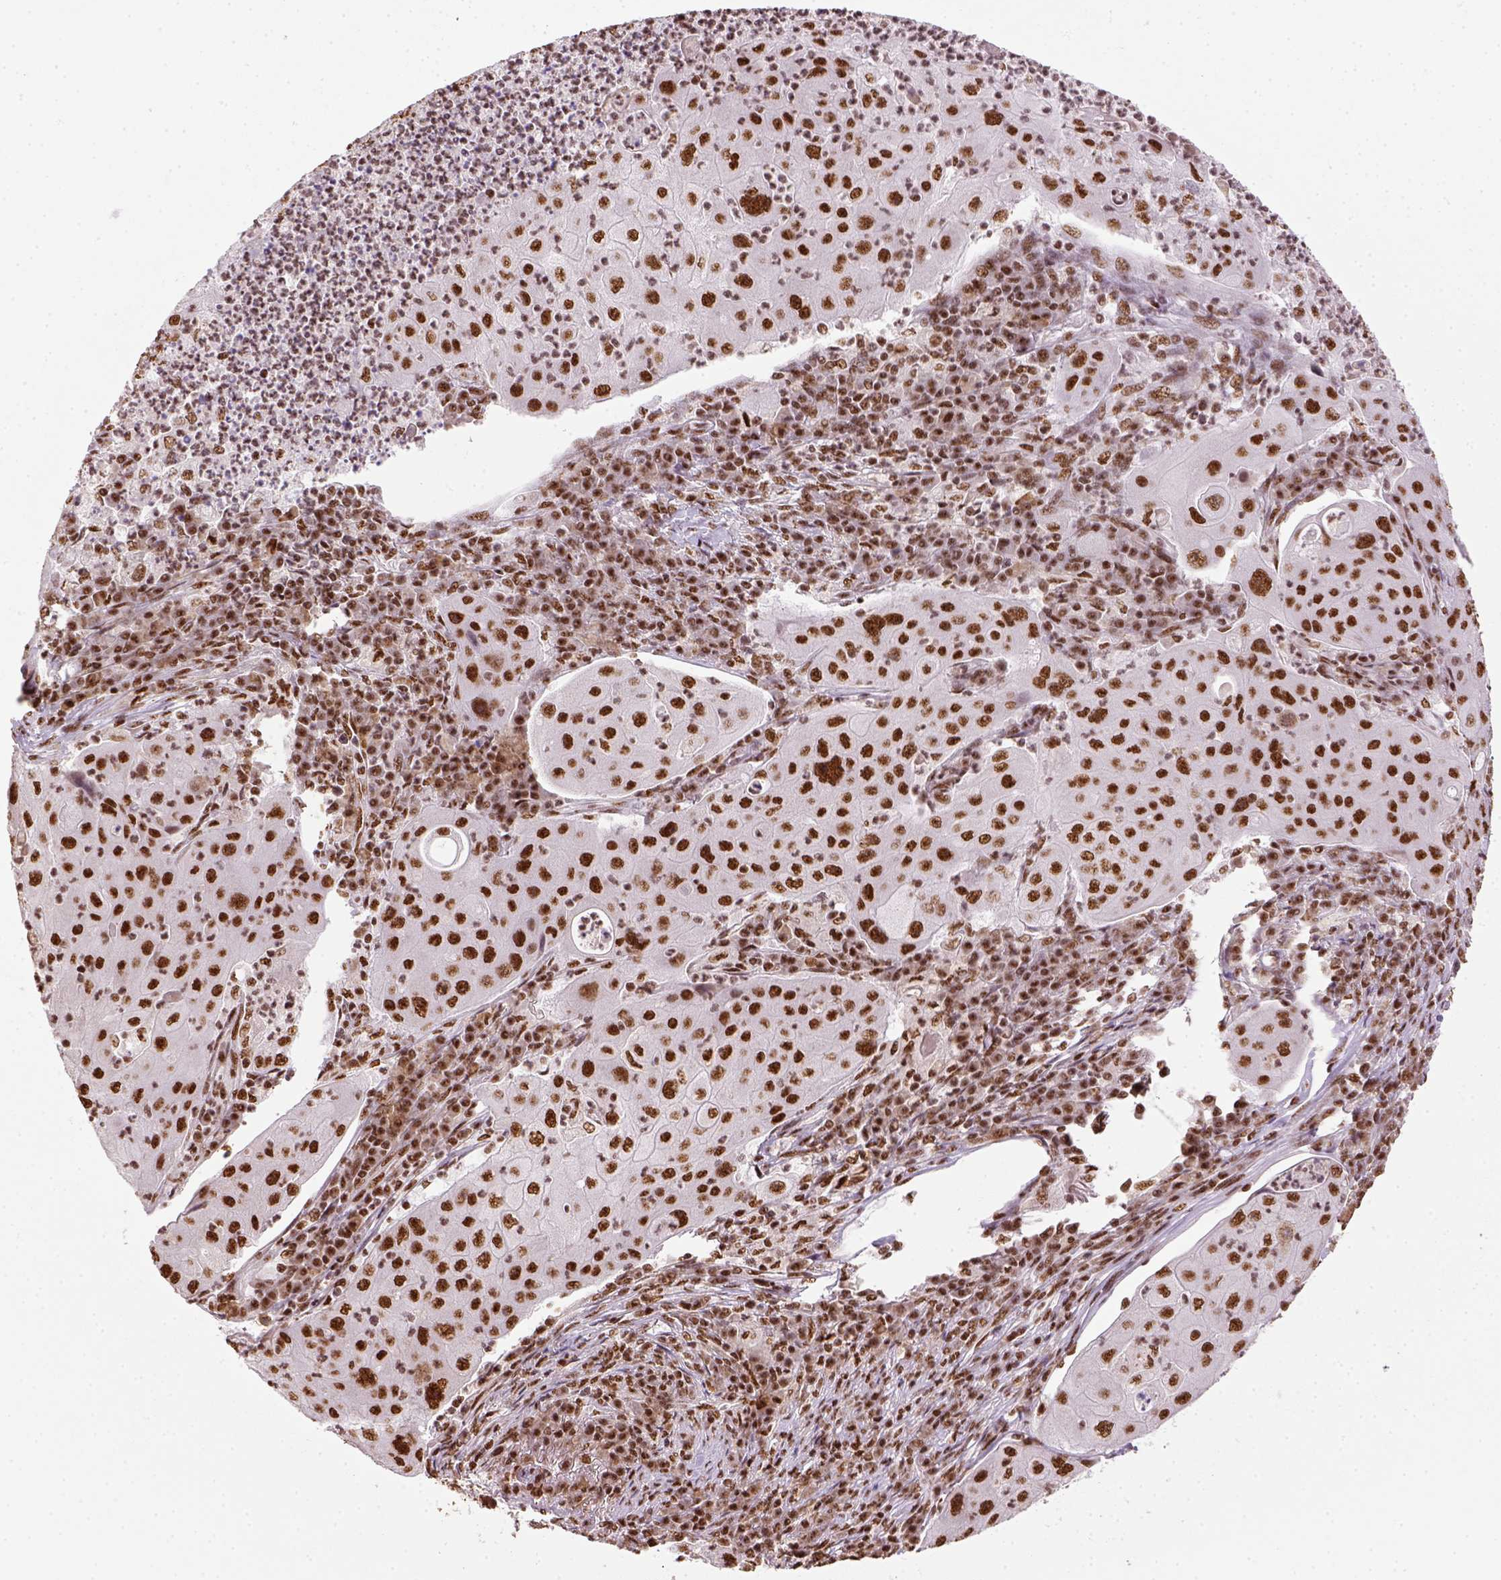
{"staining": {"intensity": "strong", "quantity": ">75%", "location": "nuclear"}, "tissue": "lung cancer", "cell_type": "Tumor cells", "image_type": "cancer", "snomed": [{"axis": "morphology", "description": "Squamous cell carcinoma, NOS"}, {"axis": "topography", "description": "Lung"}], "caption": "The photomicrograph reveals staining of lung cancer (squamous cell carcinoma), revealing strong nuclear protein staining (brown color) within tumor cells. Nuclei are stained in blue.", "gene": "CCAR1", "patient": {"sex": "female", "age": 59}}